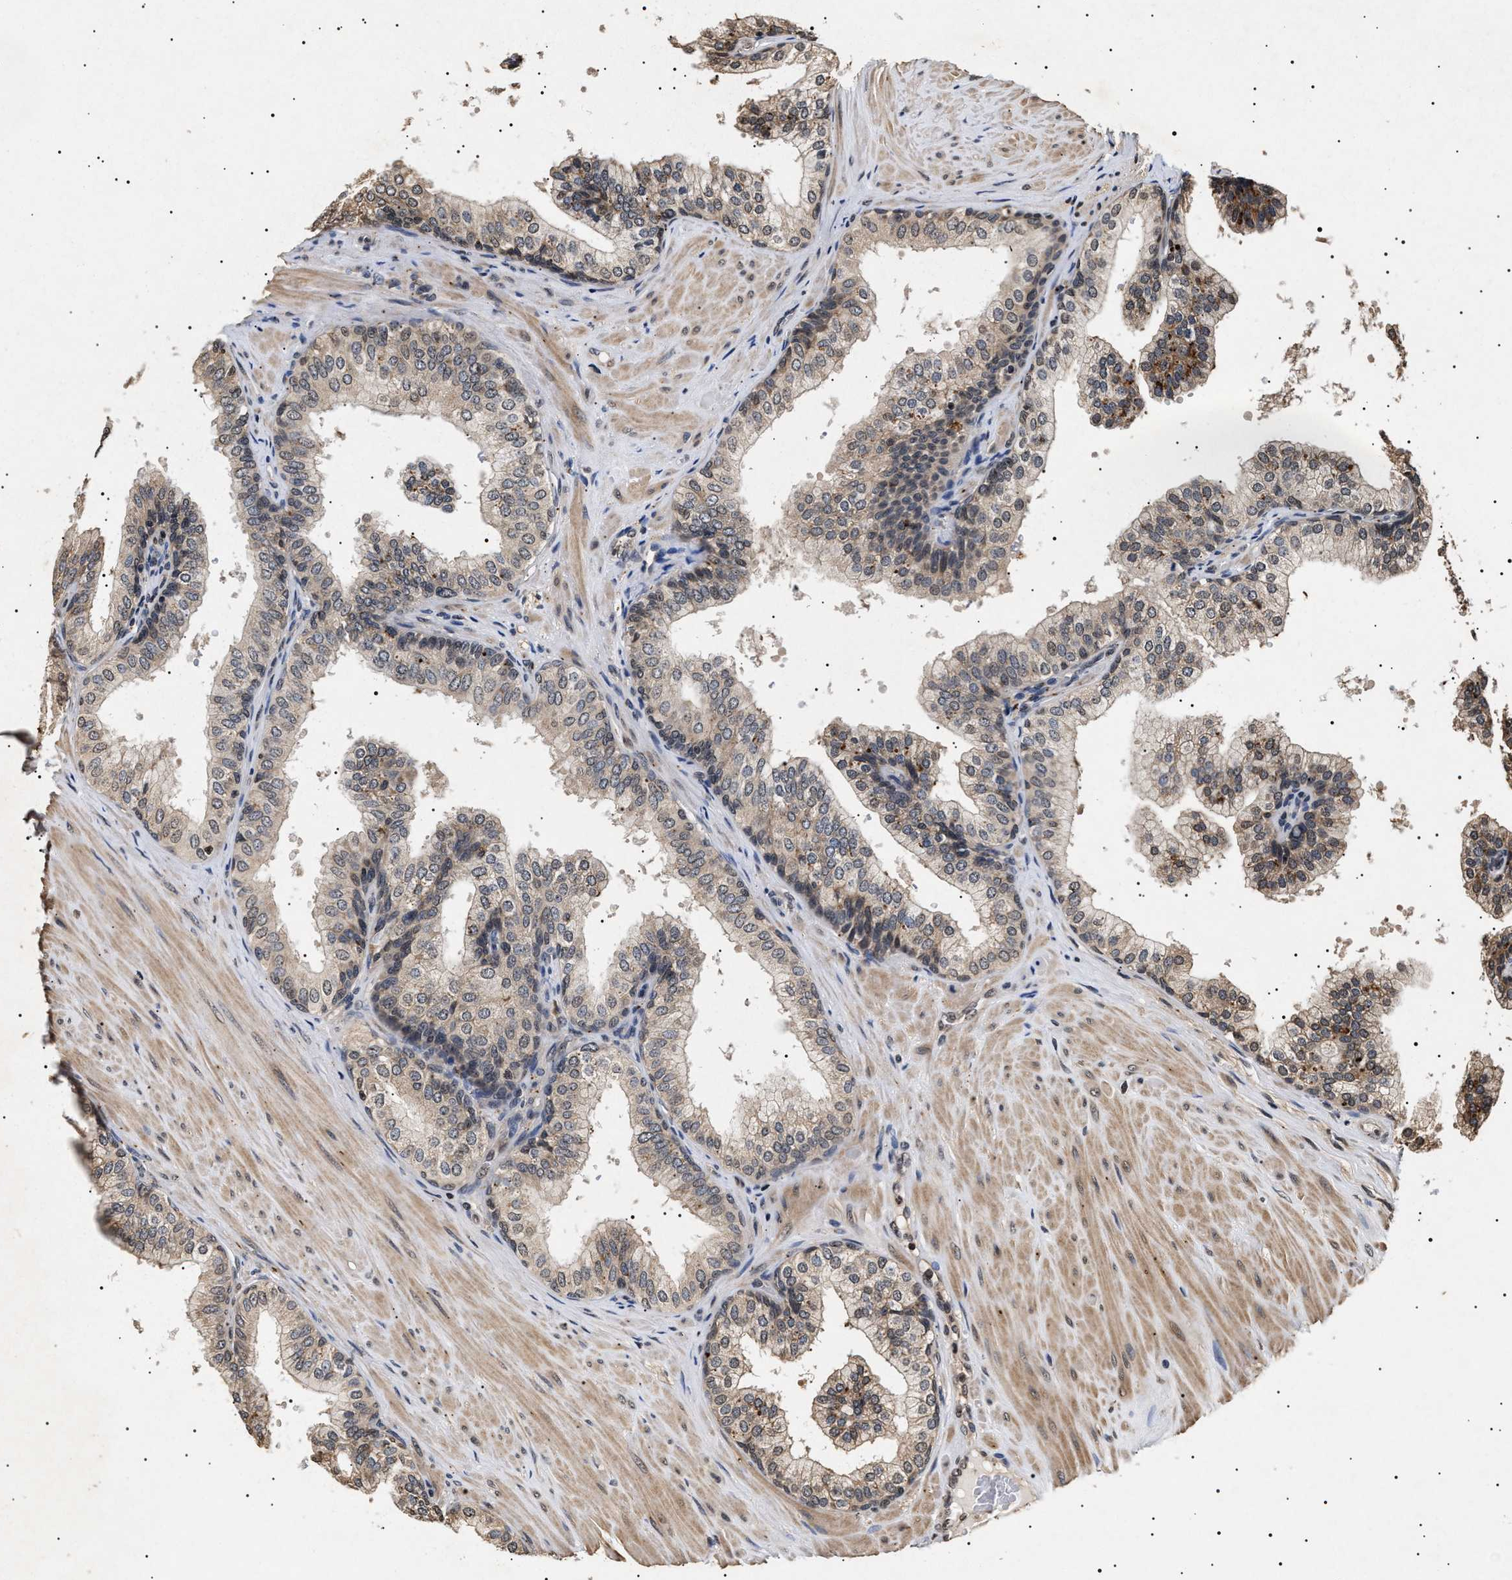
{"staining": {"intensity": "moderate", "quantity": "<25%", "location": "cytoplasmic/membranous"}, "tissue": "prostate", "cell_type": "Glandular cells", "image_type": "normal", "snomed": [{"axis": "morphology", "description": "Normal tissue, NOS"}, {"axis": "topography", "description": "Prostate"}], "caption": "Glandular cells exhibit low levels of moderate cytoplasmic/membranous staining in approximately <25% of cells in normal human prostate. (Stains: DAB in brown, nuclei in blue, Microscopy: brightfield microscopy at high magnification).", "gene": "KIF21A", "patient": {"sex": "male", "age": 60}}